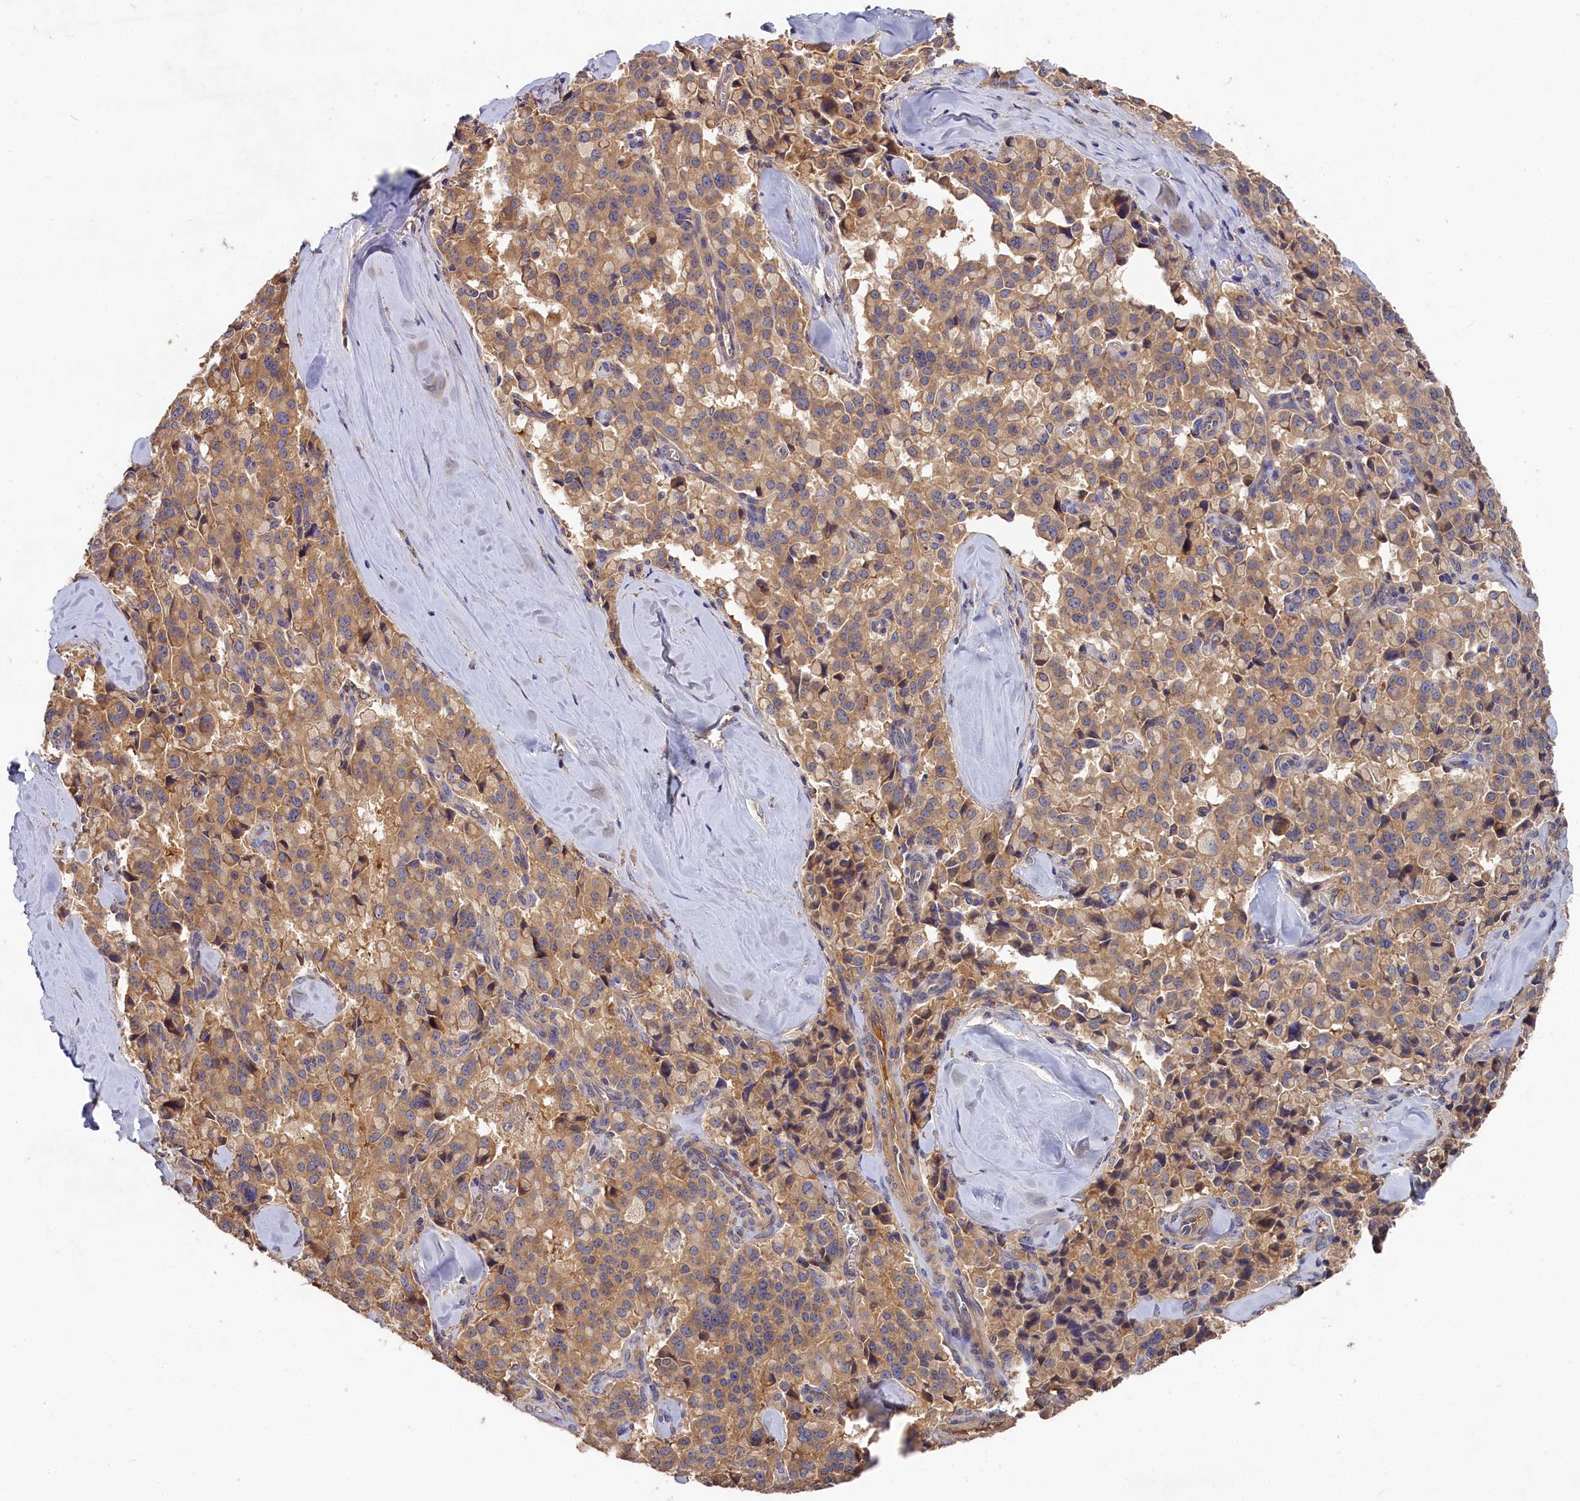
{"staining": {"intensity": "moderate", "quantity": ">75%", "location": "cytoplasmic/membranous"}, "tissue": "pancreatic cancer", "cell_type": "Tumor cells", "image_type": "cancer", "snomed": [{"axis": "morphology", "description": "Adenocarcinoma, NOS"}, {"axis": "topography", "description": "Pancreas"}], "caption": "Immunohistochemistry (IHC) of pancreatic adenocarcinoma reveals medium levels of moderate cytoplasmic/membranous expression in about >75% of tumor cells.", "gene": "DHRS11", "patient": {"sex": "male", "age": 65}}